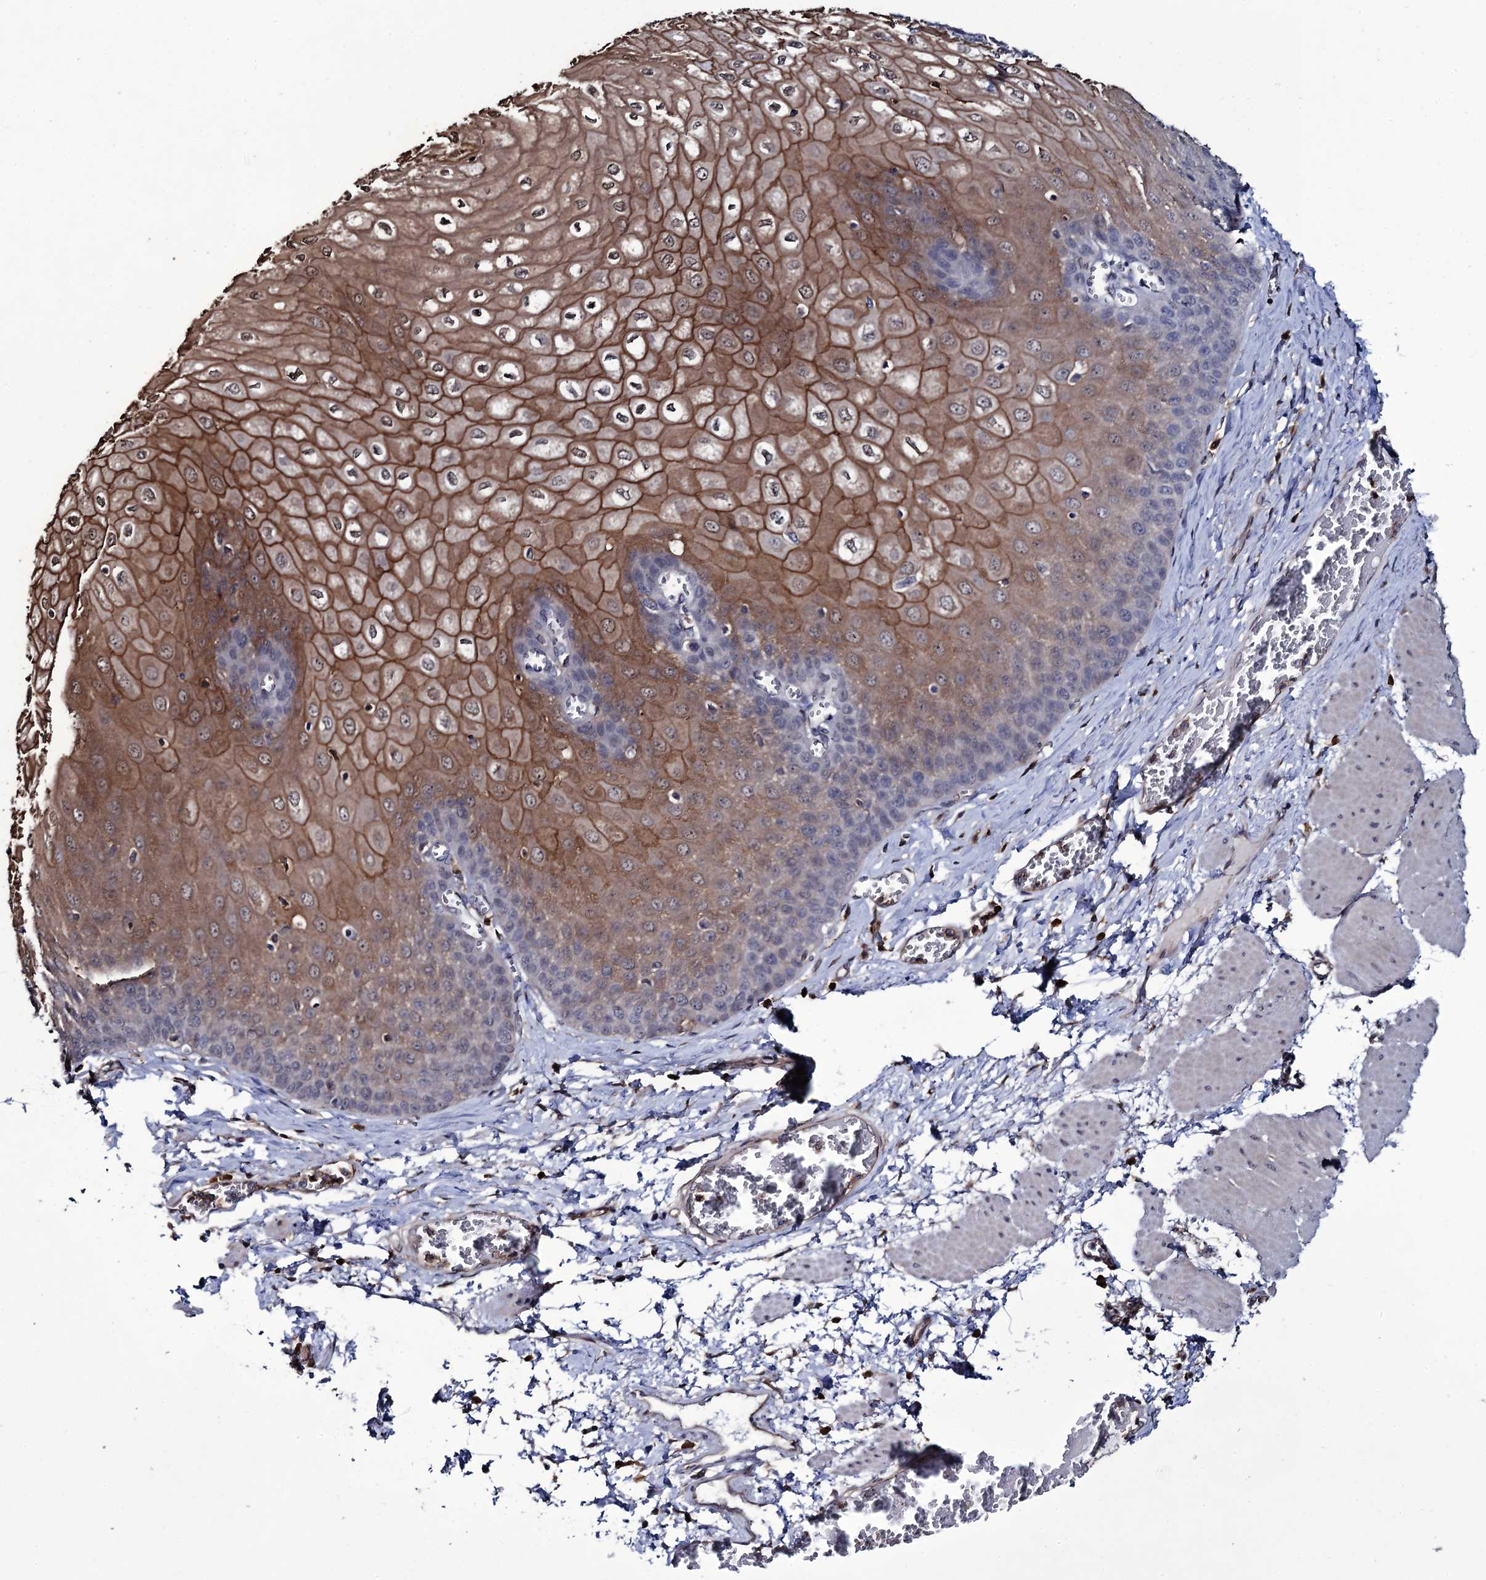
{"staining": {"intensity": "strong", "quantity": "25%-75%", "location": "cytoplasmic/membranous,nuclear"}, "tissue": "esophagus", "cell_type": "Squamous epithelial cells", "image_type": "normal", "snomed": [{"axis": "morphology", "description": "Normal tissue, NOS"}, {"axis": "topography", "description": "Esophagus"}], "caption": "The micrograph displays staining of unremarkable esophagus, revealing strong cytoplasmic/membranous,nuclear protein expression (brown color) within squamous epithelial cells.", "gene": "TTC23", "patient": {"sex": "male", "age": 60}}